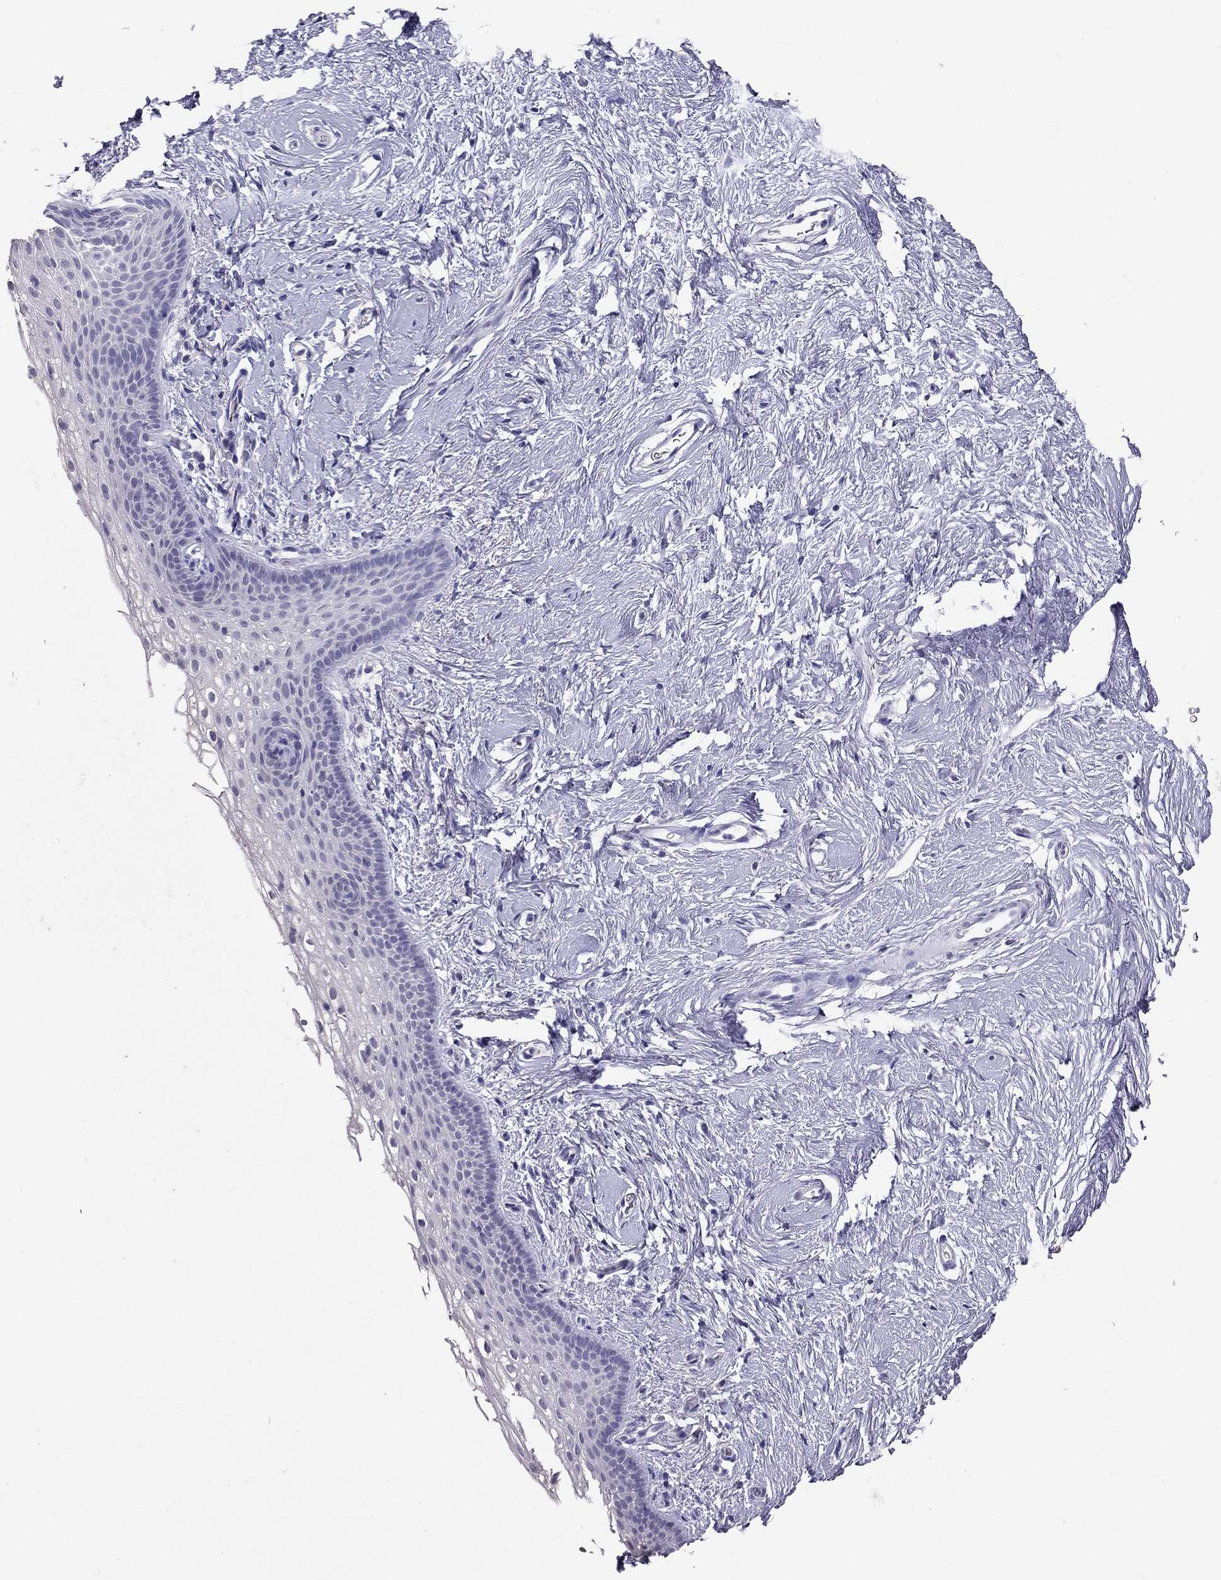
{"staining": {"intensity": "negative", "quantity": "none", "location": "none"}, "tissue": "vagina", "cell_type": "Squamous epithelial cells", "image_type": "normal", "snomed": [{"axis": "morphology", "description": "Normal tissue, NOS"}, {"axis": "topography", "description": "Vagina"}], "caption": "Squamous epithelial cells show no significant positivity in normal vagina. (DAB (3,3'-diaminobenzidine) immunohistochemistry visualized using brightfield microscopy, high magnification).", "gene": "PSMB11", "patient": {"sex": "female", "age": 61}}